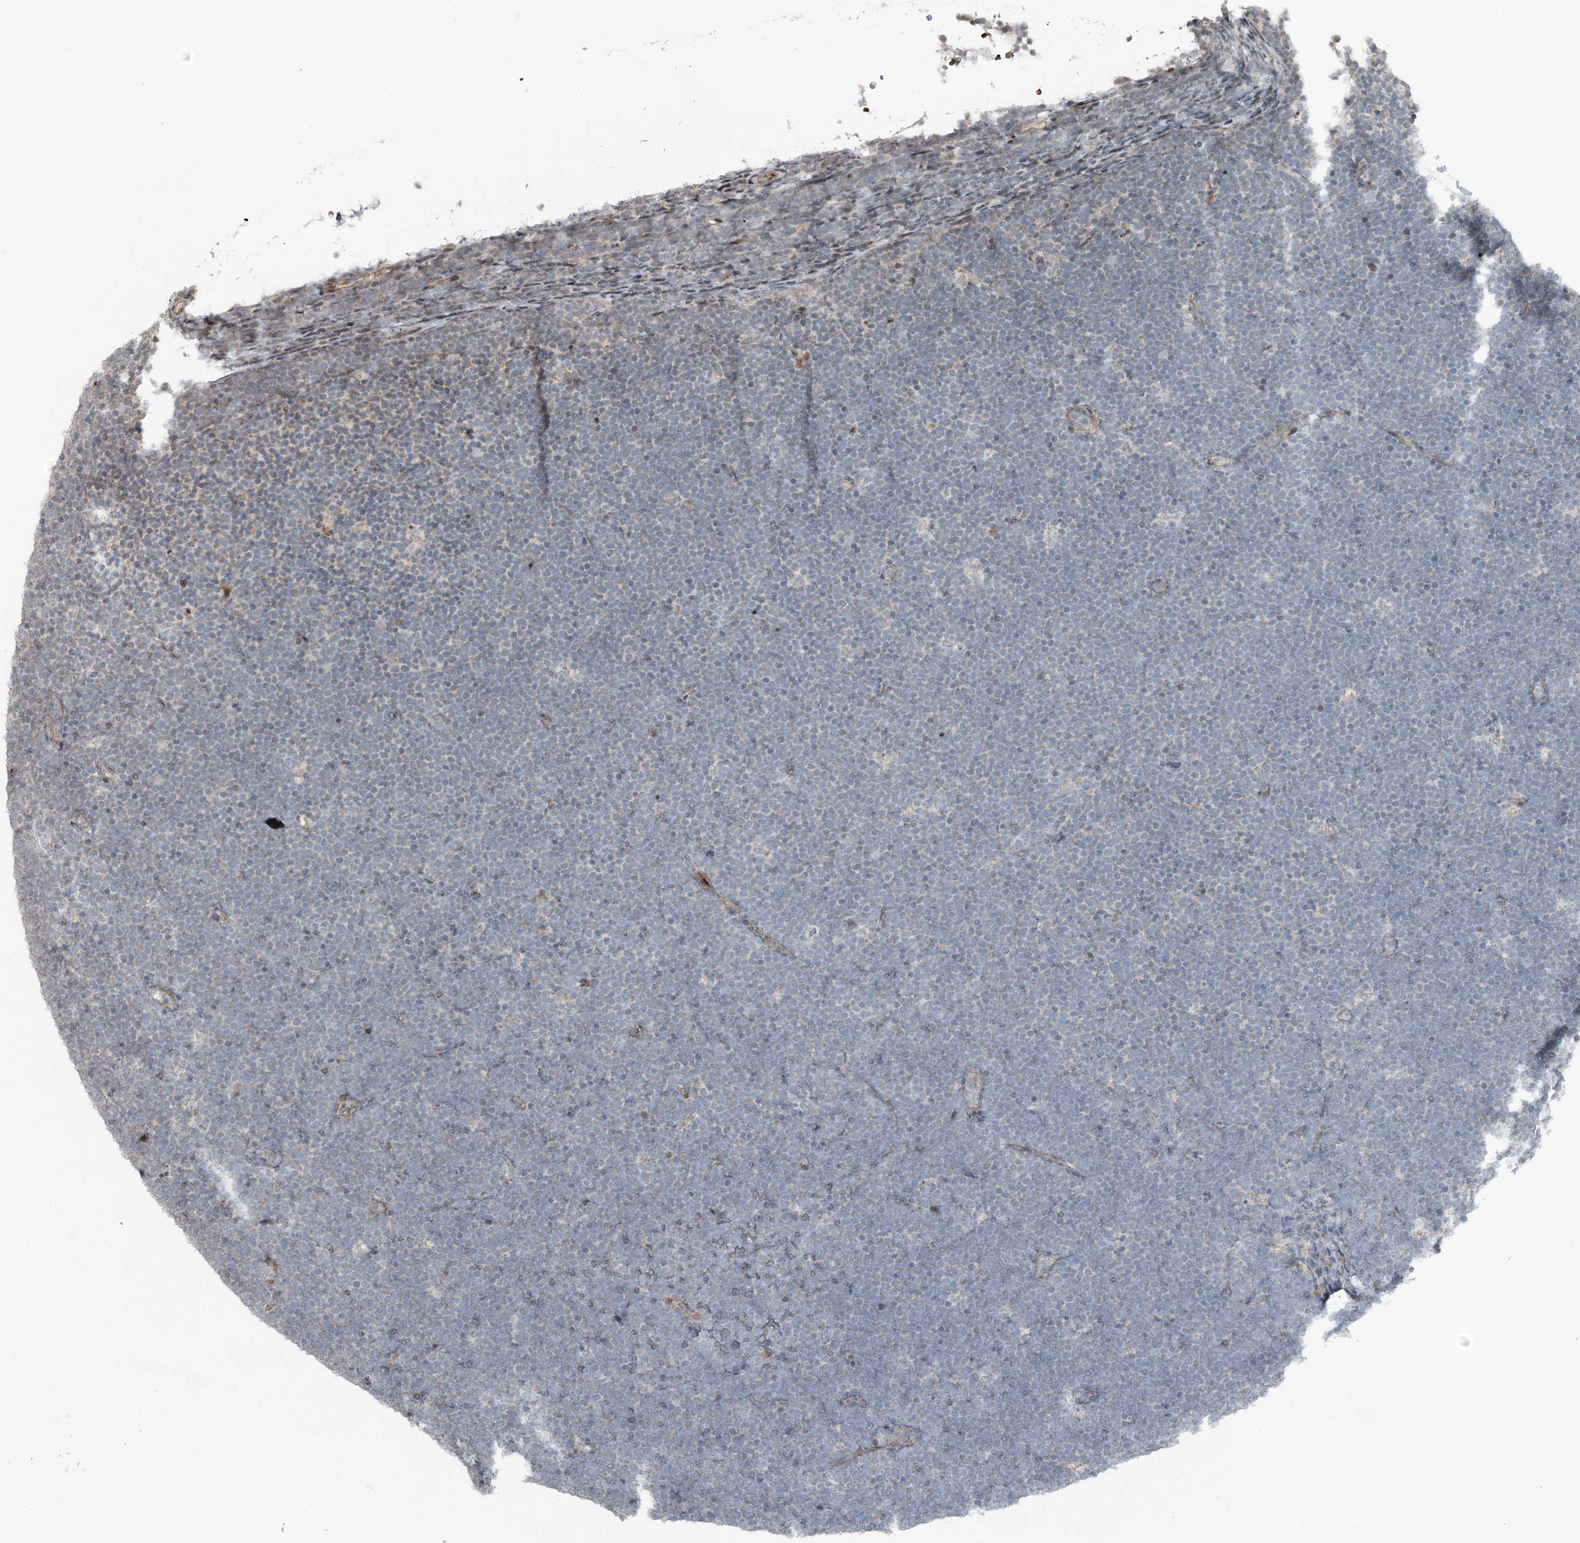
{"staining": {"intensity": "negative", "quantity": "none", "location": "none"}, "tissue": "lymphoma", "cell_type": "Tumor cells", "image_type": "cancer", "snomed": [{"axis": "morphology", "description": "Malignant lymphoma, non-Hodgkin's type, High grade"}, {"axis": "topography", "description": "Lymph node"}], "caption": "DAB (3,3'-diaminobenzidine) immunohistochemical staining of human lymphoma displays no significant positivity in tumor cells.", "gene": "RASSF8", "patient": {"sex": "male", "age": 13}}